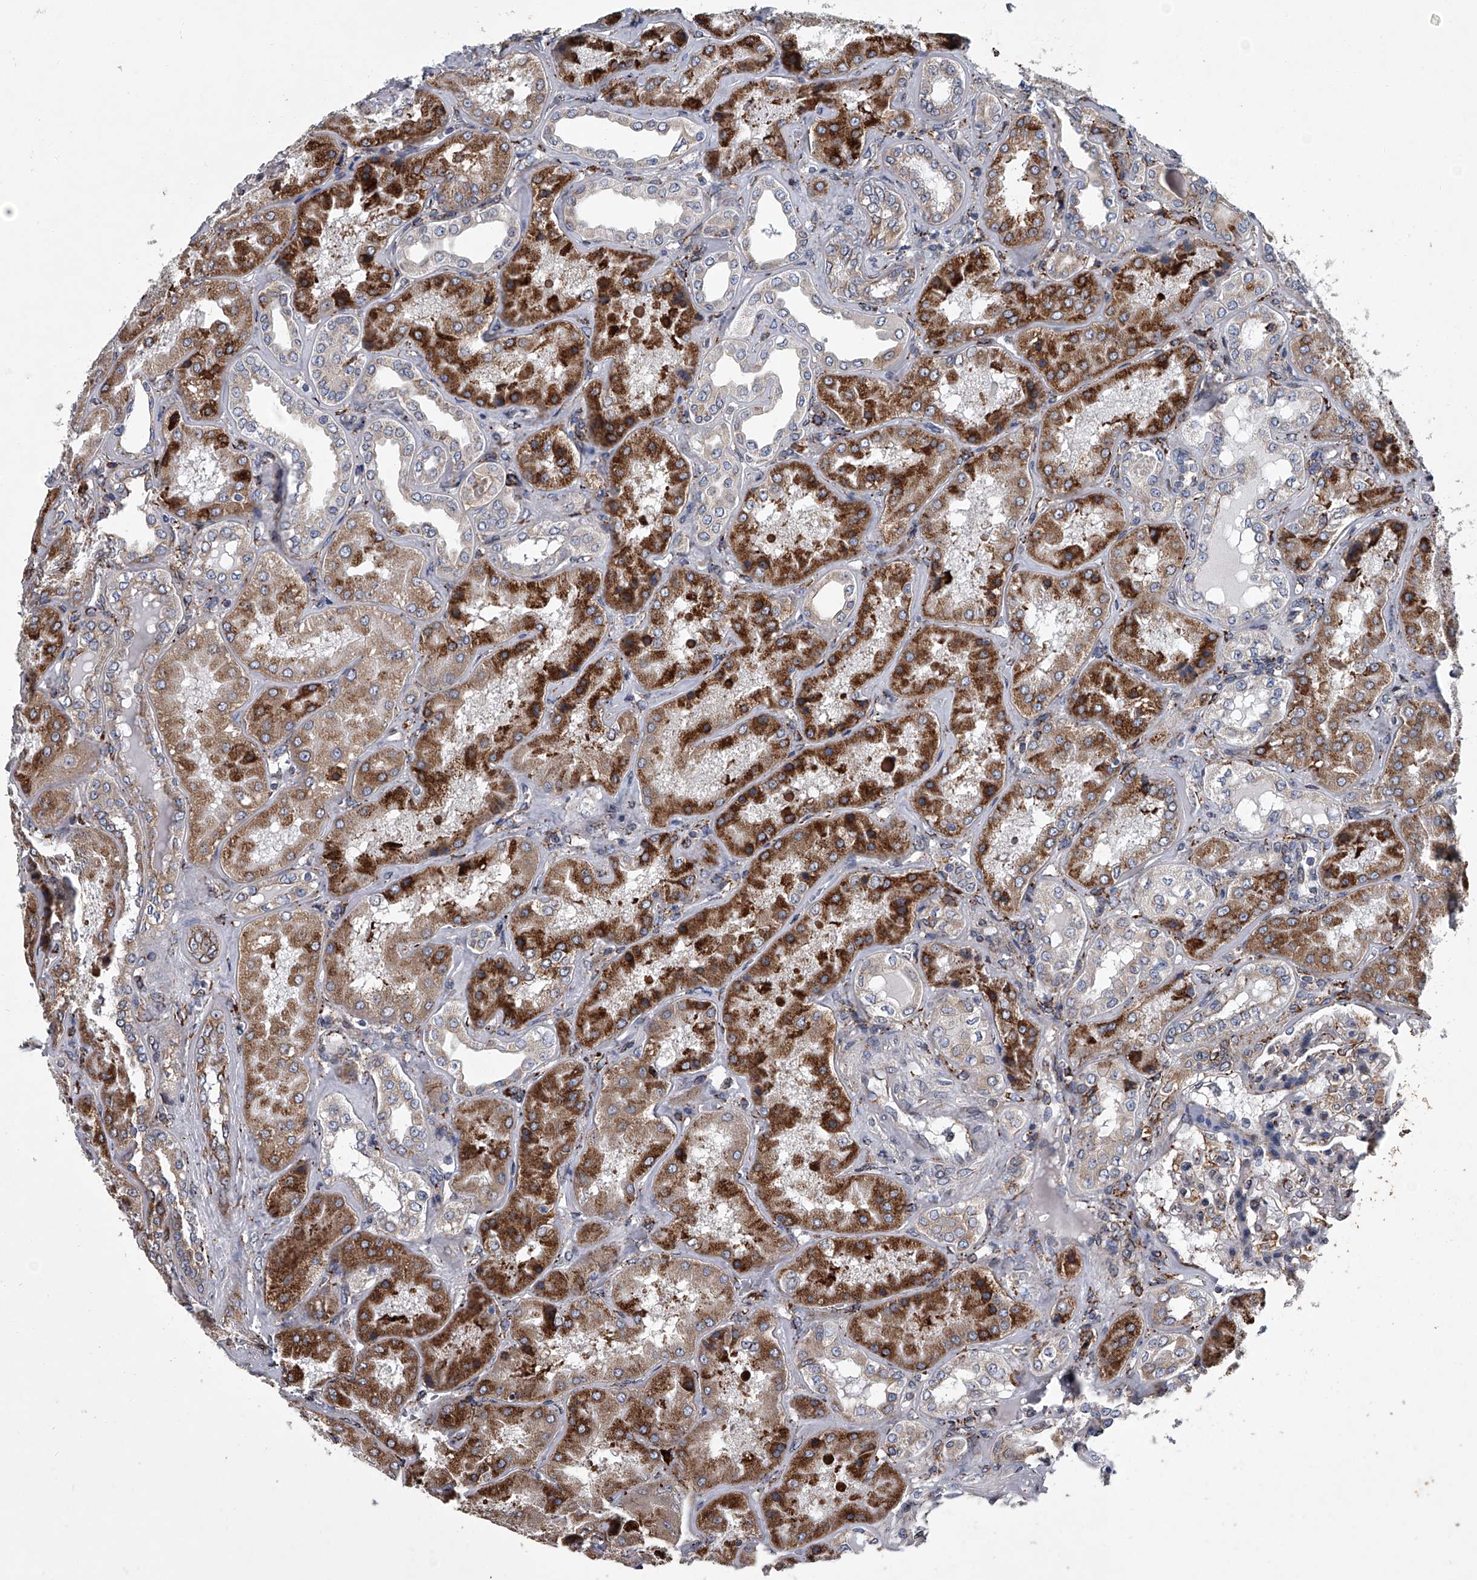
{"staining": {"intensity": "moderate", "quantity": "<25%", "location": "cytoplasmic/membranous"}, "tissue": "kidney", "cell_type": "Cells in glomeruli", "image_type": "normal", "snomed": [{"axis": "morphology", "description": "Normal tissue, NOS"}, {"axis": "topography", "description": "Kidney"}], "caption": "Immunohistochemical staining of normal human kidney shows low levels of moderate cytoplasmic/membranous staining in approximately <25% of cells in glomeruli. (IHC, brightfield microscopy, high magnification).", "gene": "TMEM63C", "patient": {"sex": "female", "age": 56}}